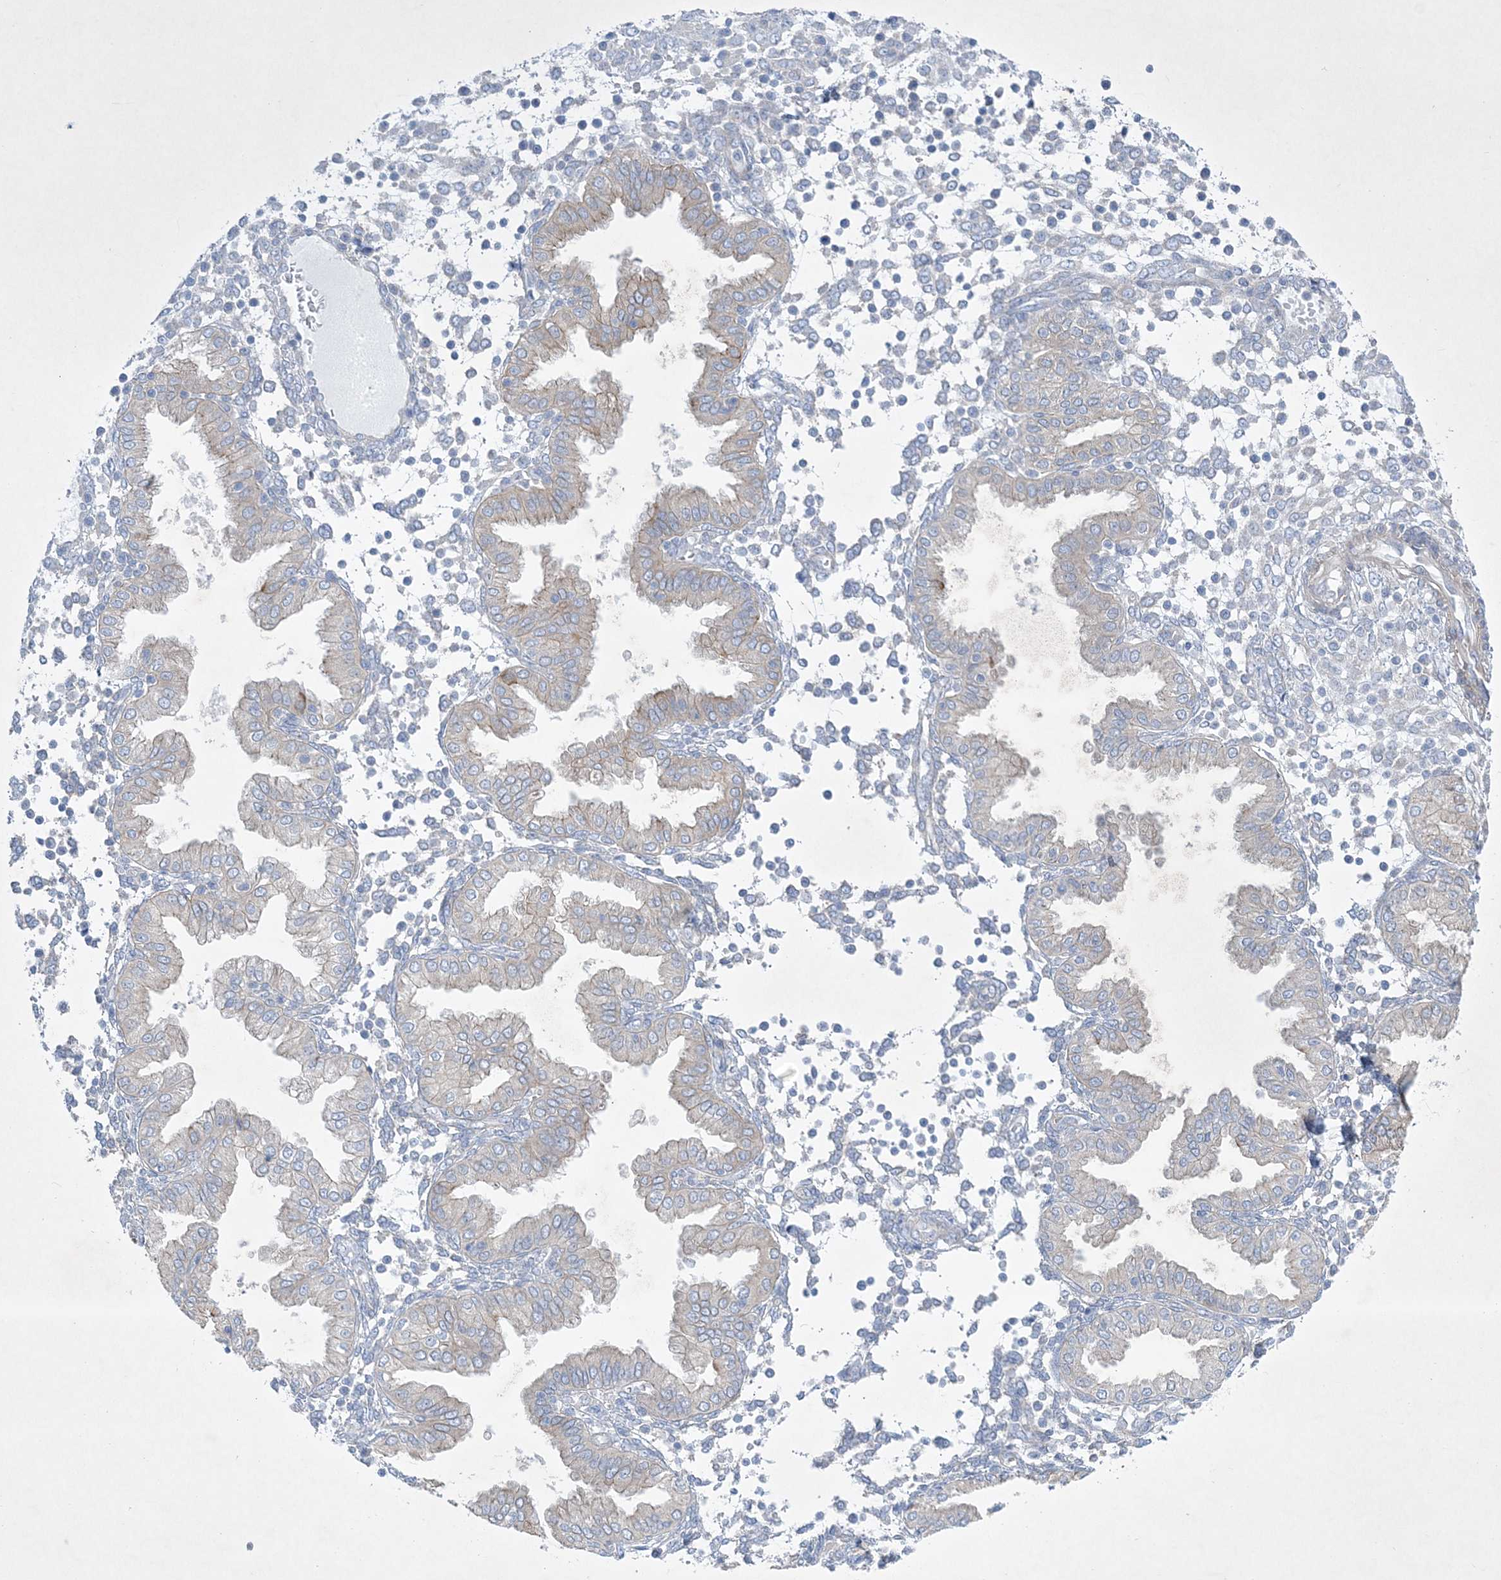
{"staining": {"intensity": "negative", "quantity": "none", "location": "none"}, "tissue": "endometrium", "cell_type": "Cells in endometrial stroma", "image_type": "normal", "snomed": [{"axis": "morphology", "description": "Normal tissue, NOS"}, {"axis": "topography", "description": "Endometrium"}], "caption": "The IHC photomicrograph has no significant positivity in cells in endometrial stroma of endometrium.", "gene": "FARSB", "patient": {"sex": "female", "age": 53}}